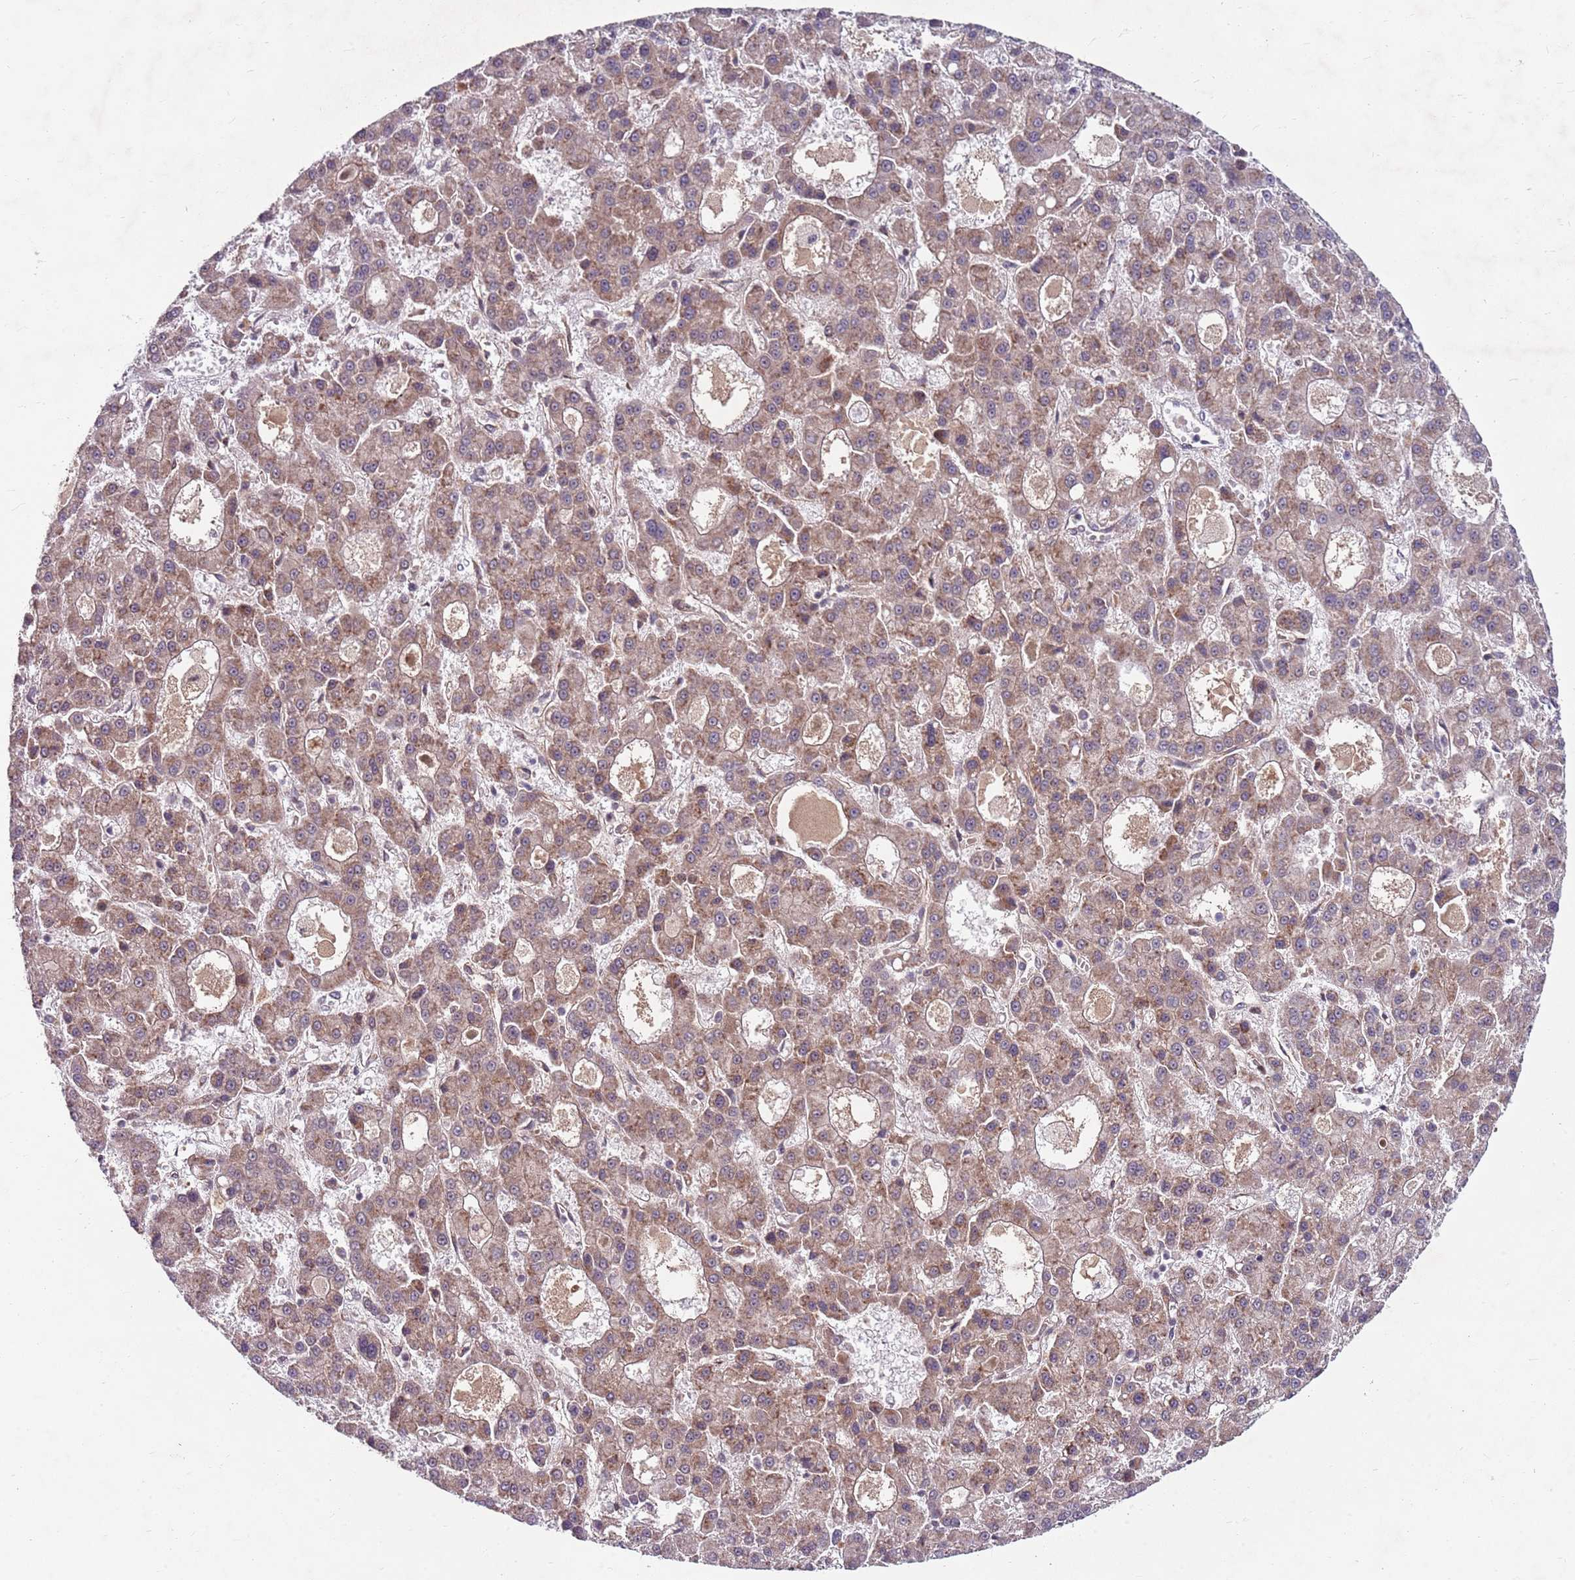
{"staining": {"intensity": "moderate", "quantity": "25%-75%", "location": "cytoplasmic/membranous"}, "tissue": "liver cancer", "cell_type": "Tumor cells", "image_type": "cancer", "snomed": [{"axis": "morphology", "description": "Carcinoma, Hepatocellular, NOS"}, {"axis": "topography", "description": "Liver"}], "caption": "Liver cancer (hepatocellular carcinoma) tissue displays moderate cytoplasmic/membranous positivity in approximately 25%-75% of tumor cells", "gene": "FBXL22", "patient": {"sex": "male", "age": 70}}